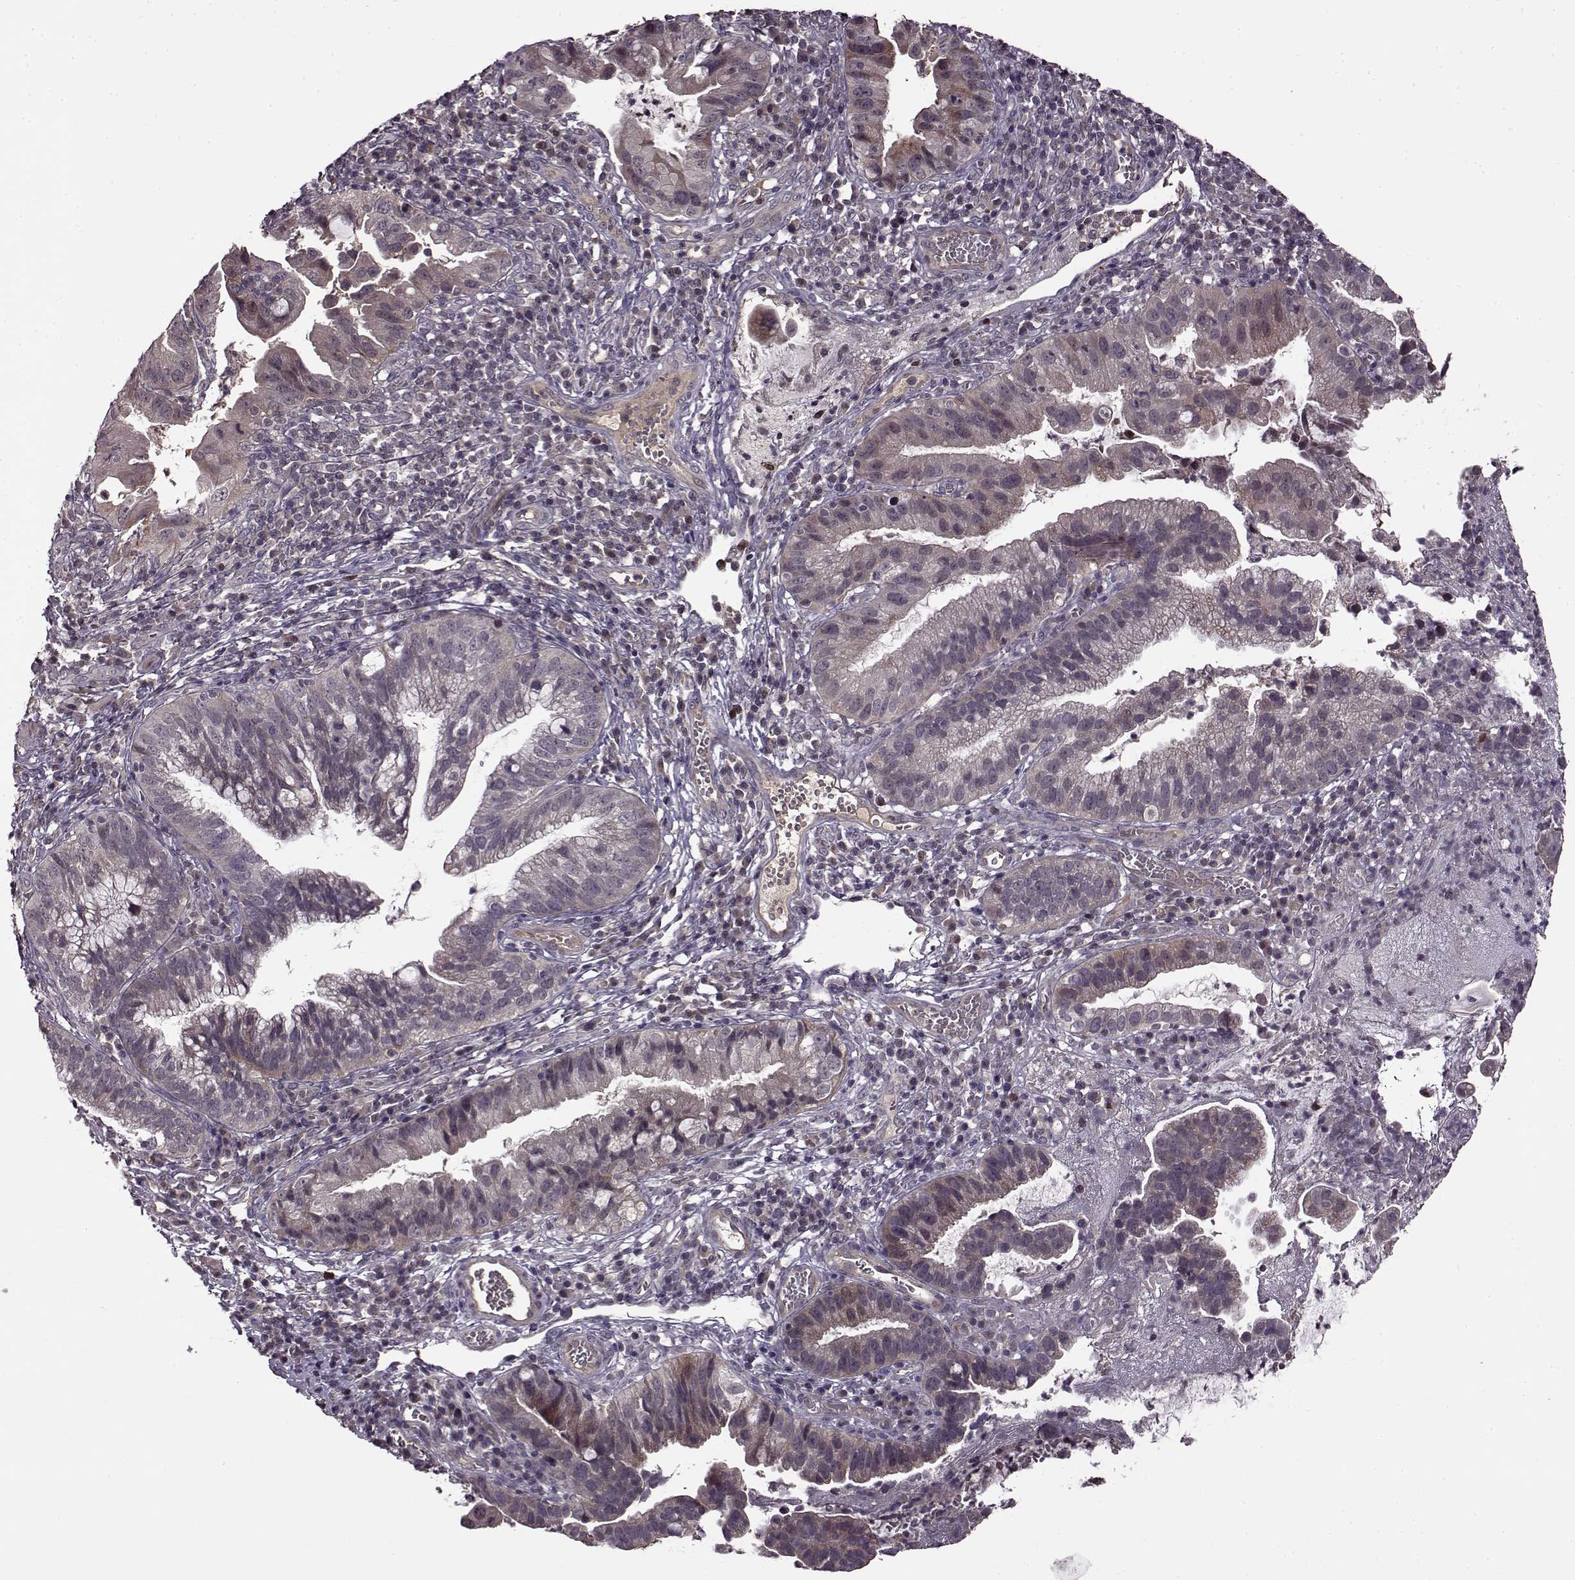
{"staining": {"intensity": "weak", "quantity": "<25%", "location": "cytoplasmic/membranous"}, "tissue": "cervical cancer", "cell_type": "Tumor cells", "image_type": "cancer", "snomed": [{"axis": "morphology", "description": "Adenocarcinoma, NOS"}, {"axis": "topography", "description": "Cervix"}], "caption": "IHC histopathology image of cervical adenocarcinoma stained for a protein (brown), which reveals no staining in tumor cells.", "gene": "MAIP1", "patient": {"sex": "female", "age": 34}}